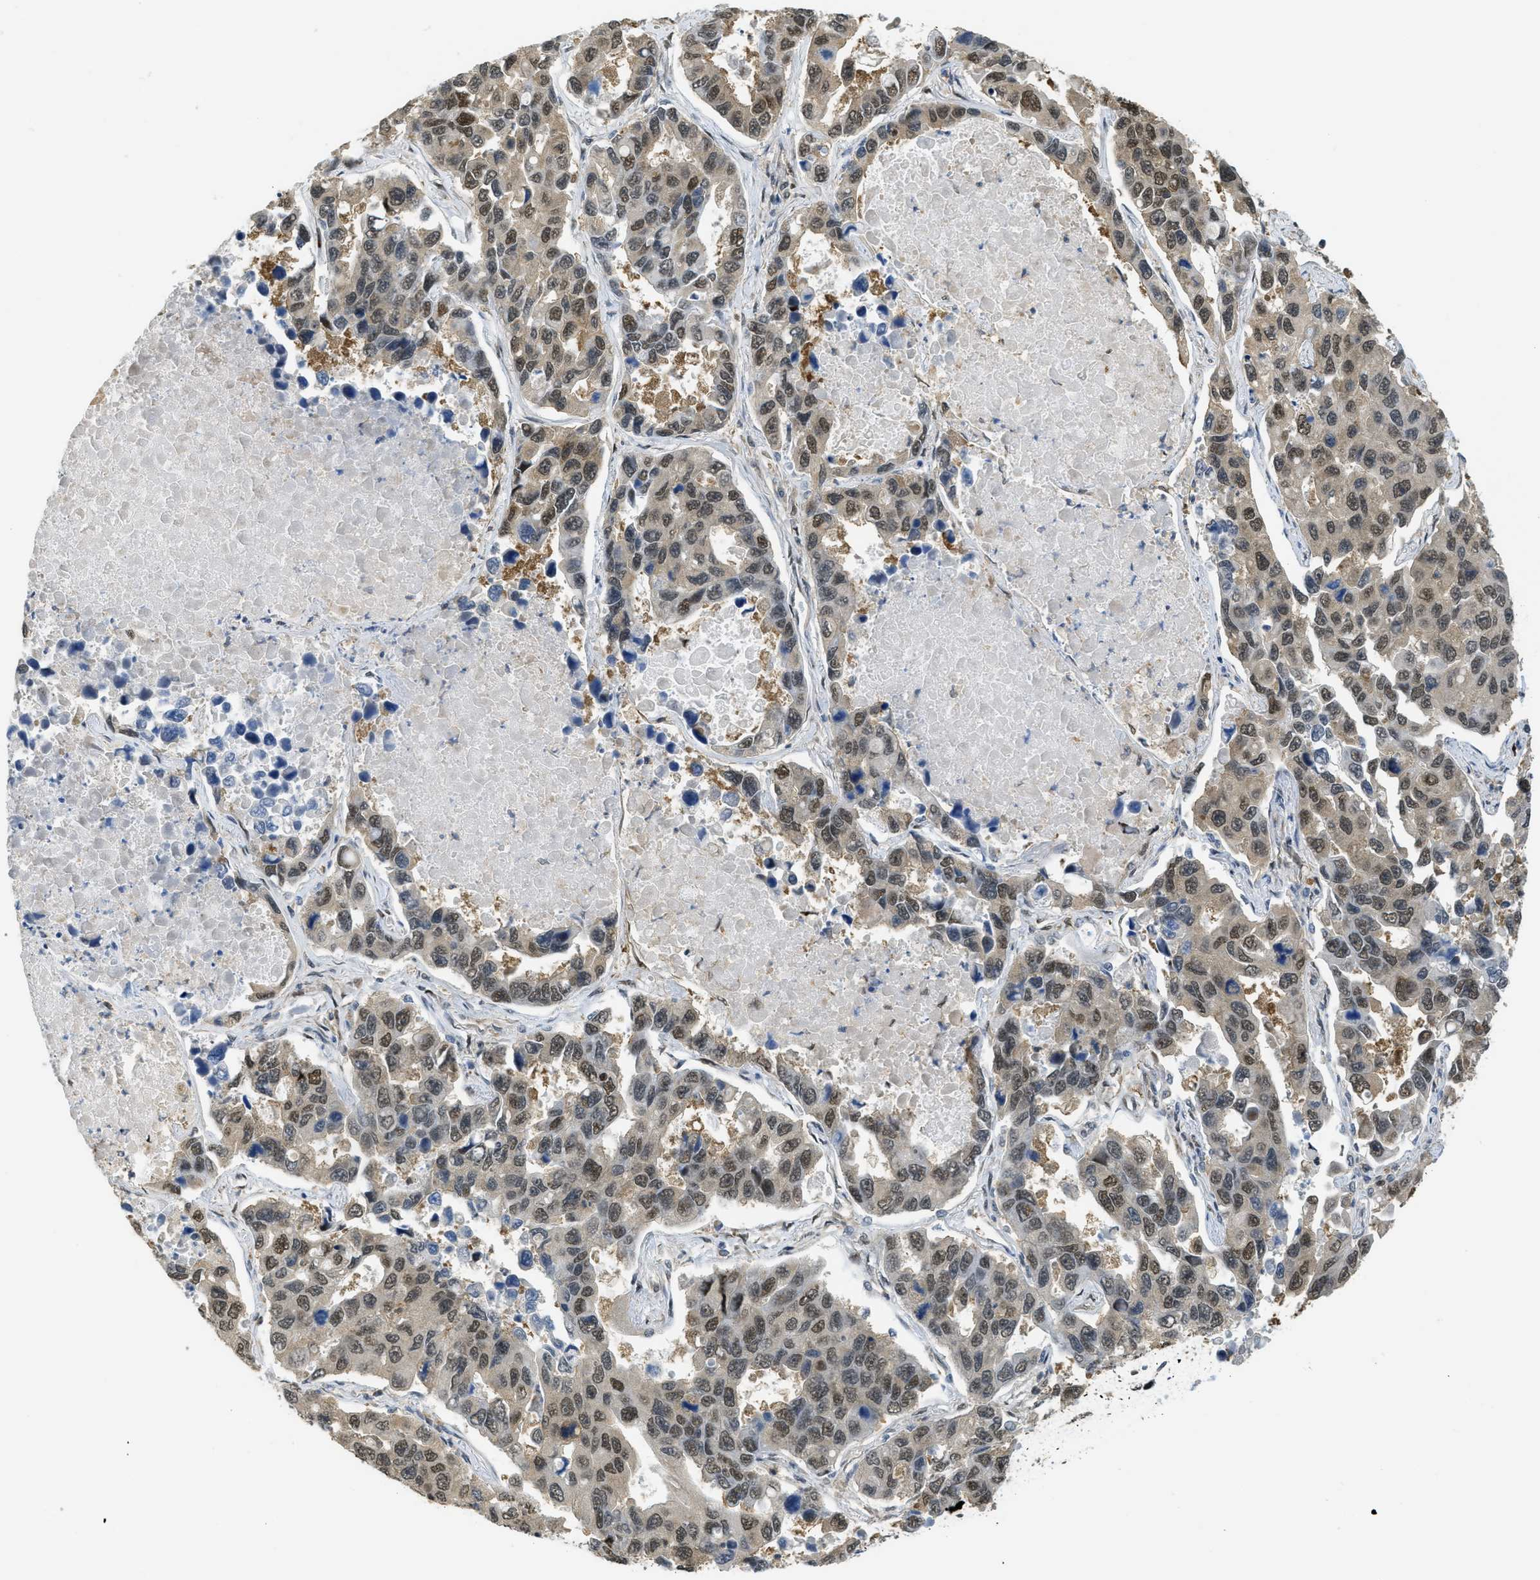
{"staining": {"intensity": "moderate", "quantity": ">75%", "location": "nuclear"}, "tissue": "lung cancer", "cell_type": "Tumor cells", "image_type": "cancer", "snomed": [{"axis": "morphology", "description": "Adenocarcinoma, NOS"}, {"axis": "topography", "description": "Lung"}], "caption": "This is an image of immunohistochemistry (IHC) staining of lung cancer, which shows moderate positivity in the nuclear of tumor cells.", "gene": "PSMC5", "patient": {"sex": "male", "age": 64}}